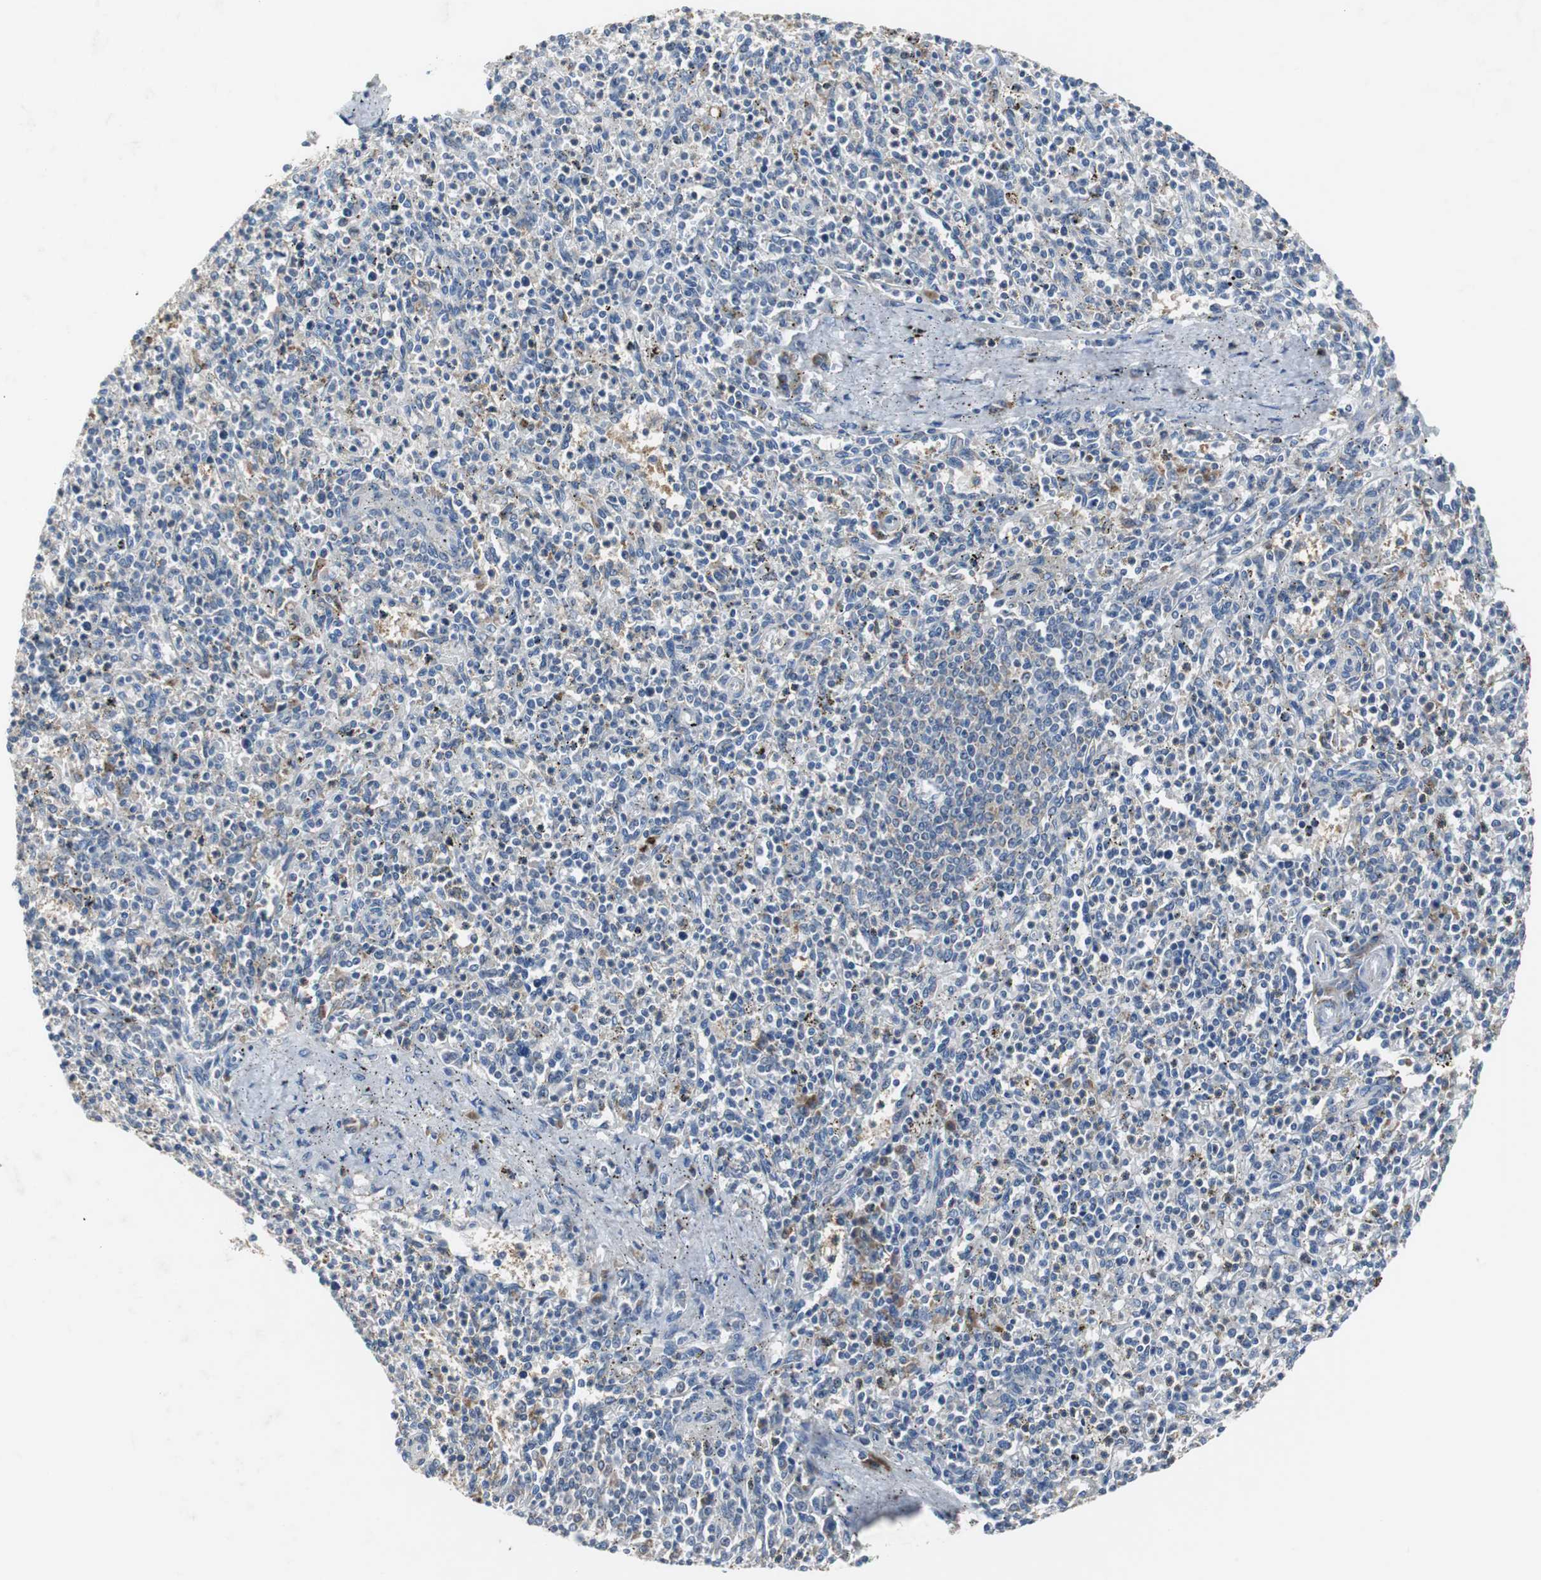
{"staining": {"intensity": "negative", "quantity": "none", "location": "none"}, "tissue": "spleen", "cell_type": "Cells in red pulp", "image_type": "normal", "snomed": [{"axis": "morphology", "description": "Normal tissue, NOS"}, {"axis": "topography", "description": "Spleen"}], "caption": "Normal spleen was stained to show a protein in brown. There is no significant positivity in cells in red pulp. (DAB immunohistochemistry with hematoxylin counter stain).", "gene": "CALB2", "patient": {"sex": "male", "age": 72}}